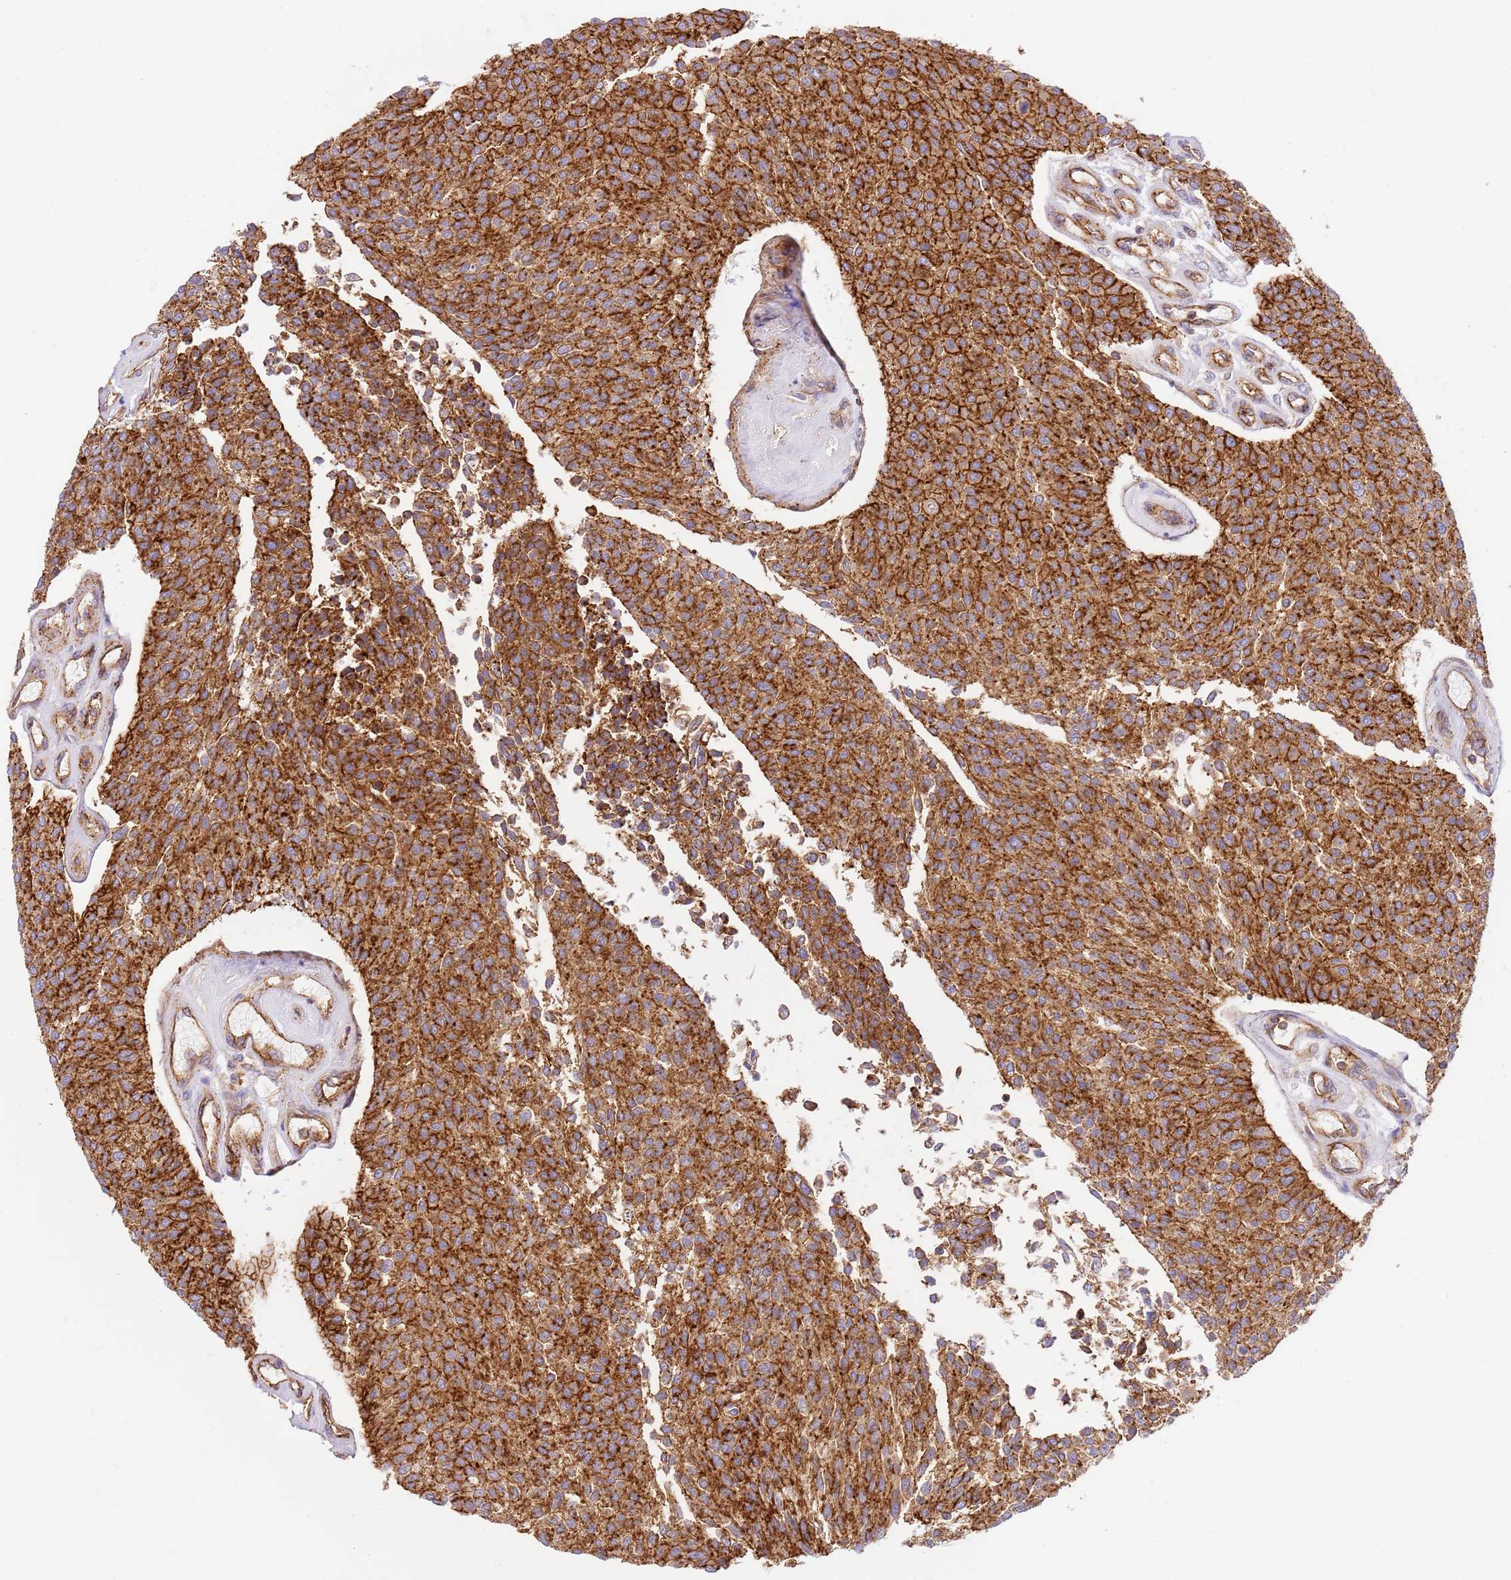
{"staining": {"intensity": "strong", "quantity": ">75%", "location": "cytoplasmic/membranous"}, "tissue": "urothelial cancer", "cell_type": "Tumor cells", "image_type": "cancer", "snomed": [{"axis": "morphology", "description": "Urothelial carcinoma, NOS"}, {"axis": "topography", "description": "Urinary bladder"}], "caption": "High-magnification brightfield microscopy of transitional cell carcinoma stained with DAB (brown) and counterstained with hematoxylin (blue). tumor cells exhibit strong cytoplasmic/membranous expression is seen in approximately>75% of cells.", "gene": "EFCAB8", "patient": {"sex": "male", "age": 55}}